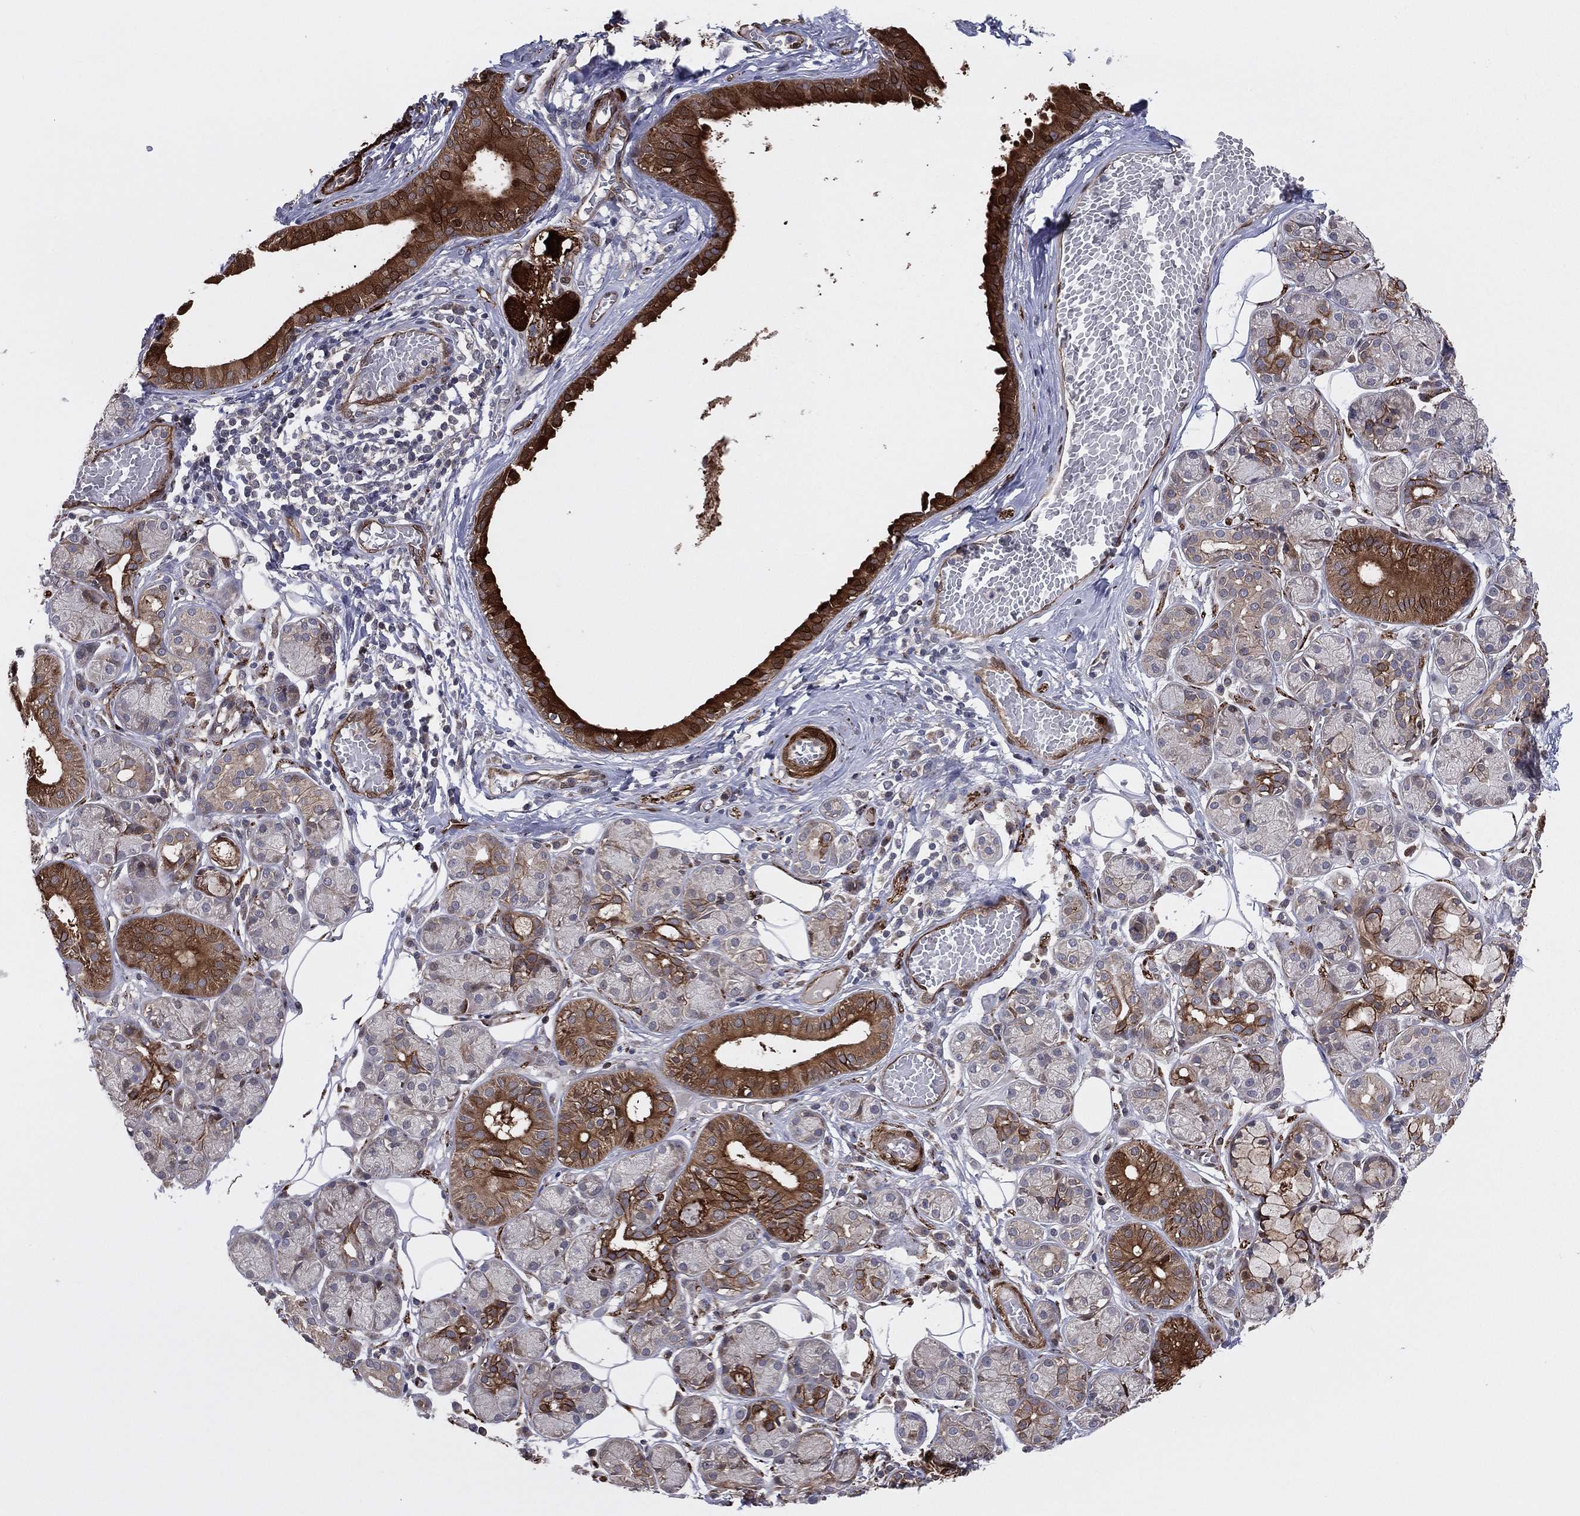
{"staining": {"intensity": "strong", "quantity": "<25%", "location": "cytoplasmic/membranous"}, "tissue": "salivary gland", "cell_type": "Glandular cells", "image_type": "normal", "snomed": [{"axis": "morphology", "description": "Normal tissue, NOS"}, {"axis": "topography", "description": "Salivary gland"}, {"axis": "topography", "description": "Peripheral nerve tissue"}], "caption": "Salivary gland stained with a brown dye exhibits strong cytoplasmic/membranous positive positivity in about <25% of glandular cells.", "gene": "SNCG", "patient": {"sex": "male", "age": 71}}